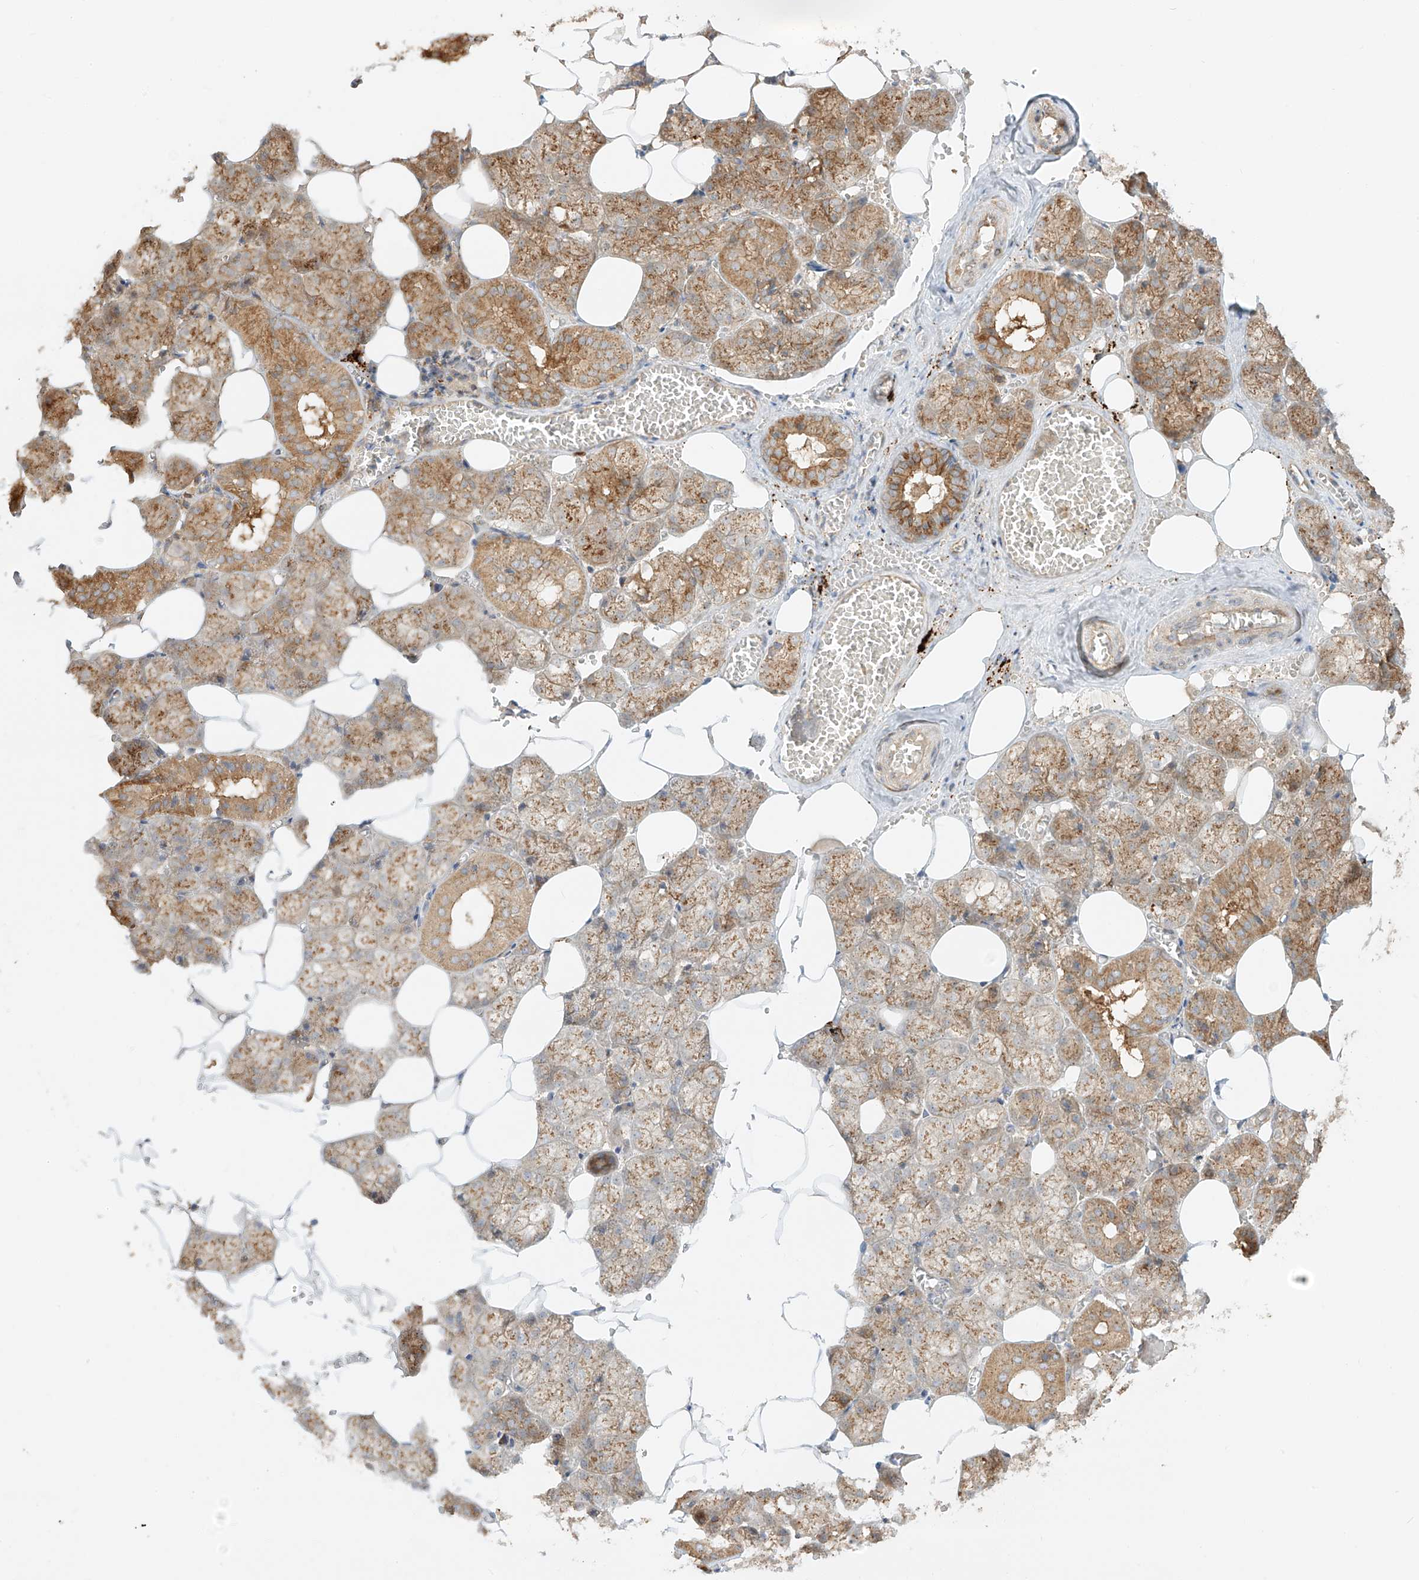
{"staining": {"intensity": "moderate", "quantity": ">75%", "location": "cytoplasmic/membranous"}, "tissue": "salivary gland", "cell_type": "Glandular cells", "image_type": "normal", "snomed": [{"axis": "morphology", "description": "Normal tissue, NOS"}, {"axis": "topography", "description": "Salivary gland"}], "caption": "Immunohistochemical staining of unremarkable human salivary gland reveals moderate cytoplasmic/membranous protein positivity in approximately >75% of glandular cells.", "gene": "ZNF287", "patient": {"sex": "male", "age": 62}}